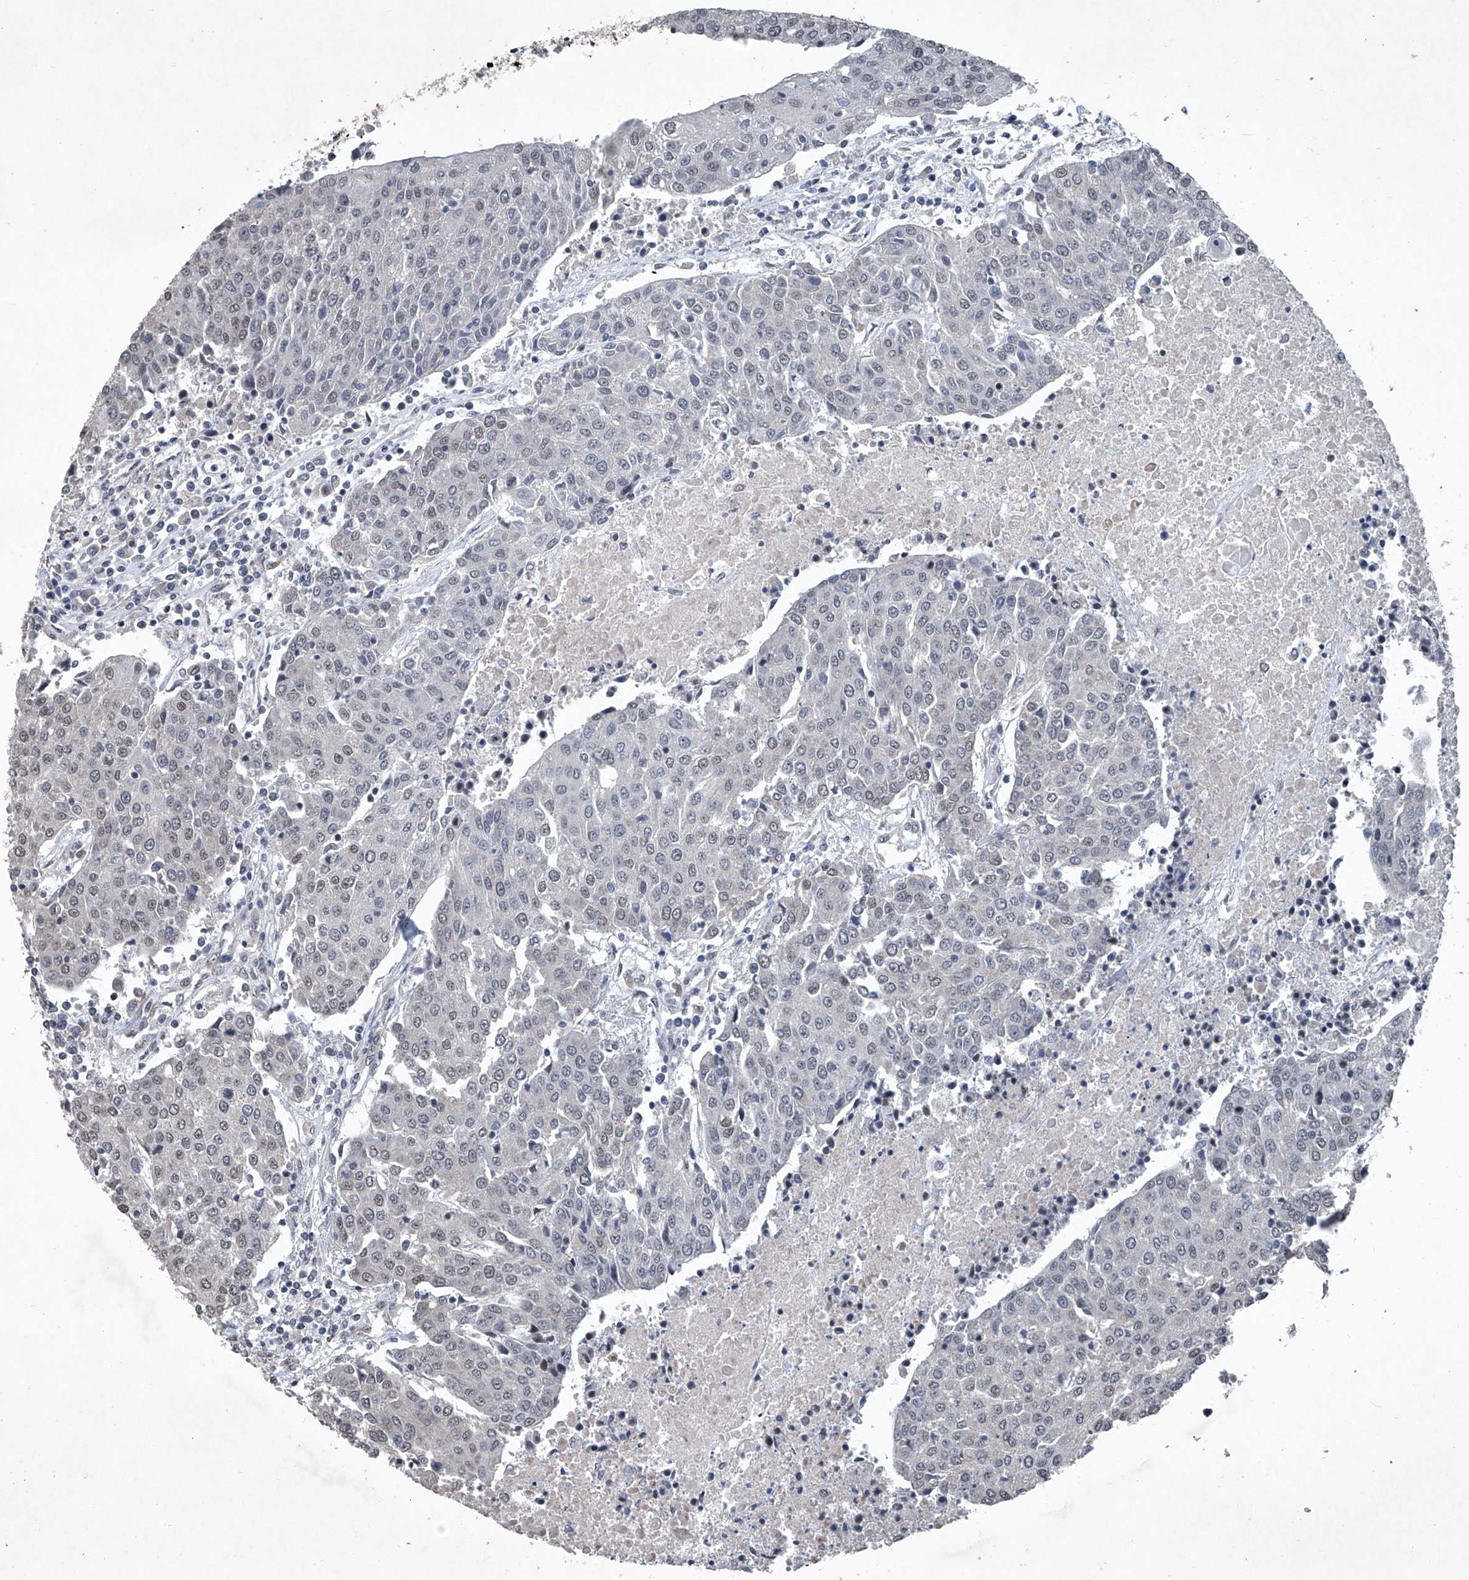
{"staining": {"intensity": "weak", "quantity": "<25%", "location": "nuclear"}, "tissue": "urothelial cancer", "cell_type": "Tumor cells", "image_type": "cancer", "snomed": [{"axis": "morphology", "description": "Urothelial carcinoma, High grade"}, {"axis": "topography", "description": "Urinary bladder"}], "caption": "Immunohistochemistry micrograph of neoplastic tissue: urothelial carcinoma (high-grade) stained with DAB (3,3'-diaminobenzidine) demonstrates no significant protein expression in tumor cells. (DAB (3,3'-diaminobenzidine) immunohistochemistry, high magnification).", "gene": "DDX39B", "patient": {"sex": "female", "age": 85}}